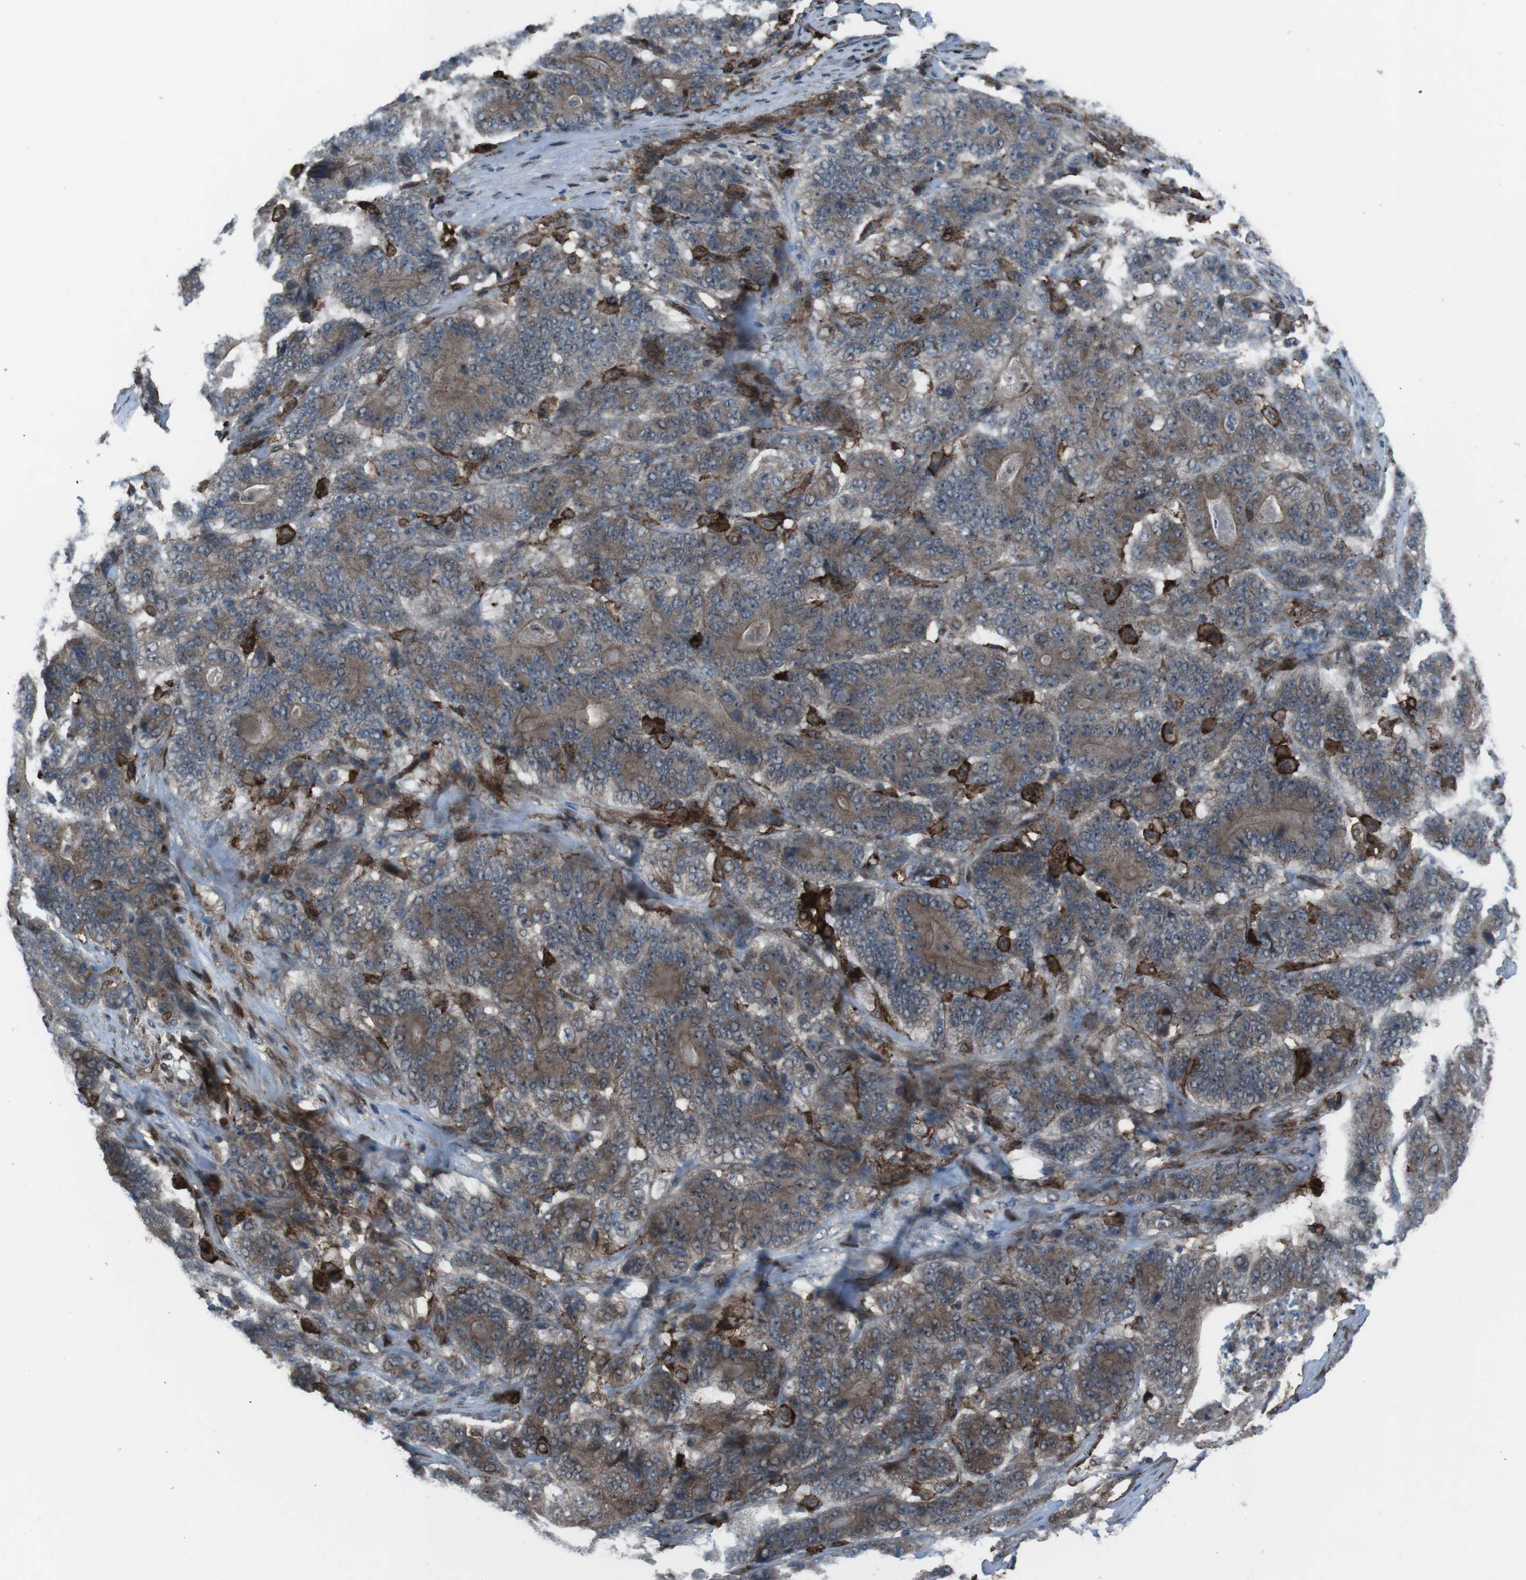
{"staining": {"intensity": "strong", "quantity": ">75%", "location": "cytoplasmic/membranous"}, "tissue": "stomach cancer", "cell_type": "Tumor cells", "image_type": "cancer", "snomed": [{"axis": "morphology", "description": "Adenocarcinoma, NOS"}, {"axis": "topography", "description": "Stomach"}], "caption": "Immunohistochemistry of adenocarcinoma (stomach) demonstrates high levels of strong cytoplasmic/membranous positivity in about >75% of tumor cells.", "gene": "GDF10", "patient": {"sex": "female", "age": 73}}